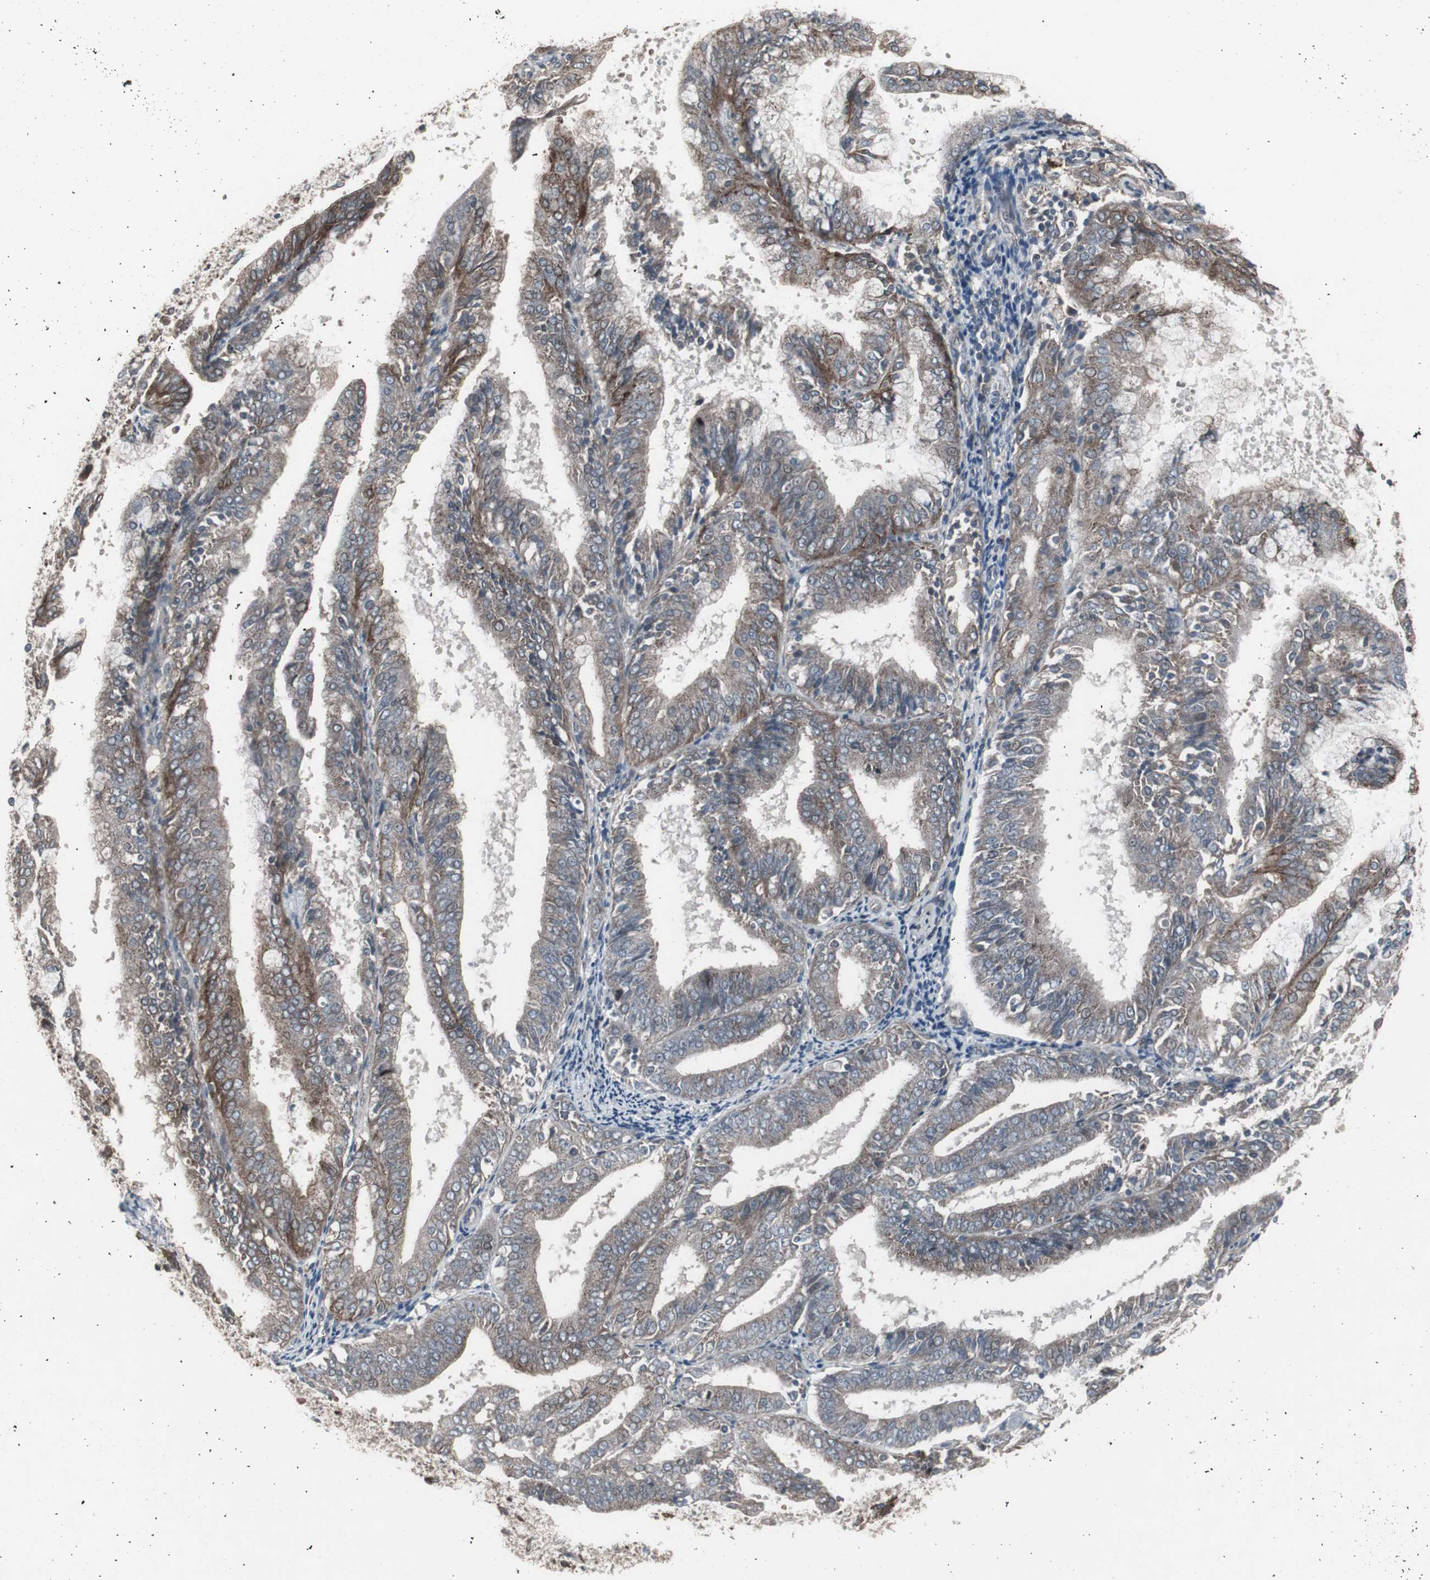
{"staining": {"intensity": "weak", "quantity": ">75%", "location": "cytoplasmic/membranous"}, "tissue": "endometrial cancer", "cell_type": "Tumor cells", "image_type": "cancer", "snomed": [{"axis": "morphology", "description": "Adenocarcinoma, NOS"}, {"axis": "topography", "description": "Endometrium"}], "caption": "Protein expression analysis of endometrial cancer (adenocarcinoma) shows weak cytoplasmic/membranous positivity in approximately >75% of tumor cells.", "gene": "SSTR2", "patient": {"sex": "female", "age": 63}}